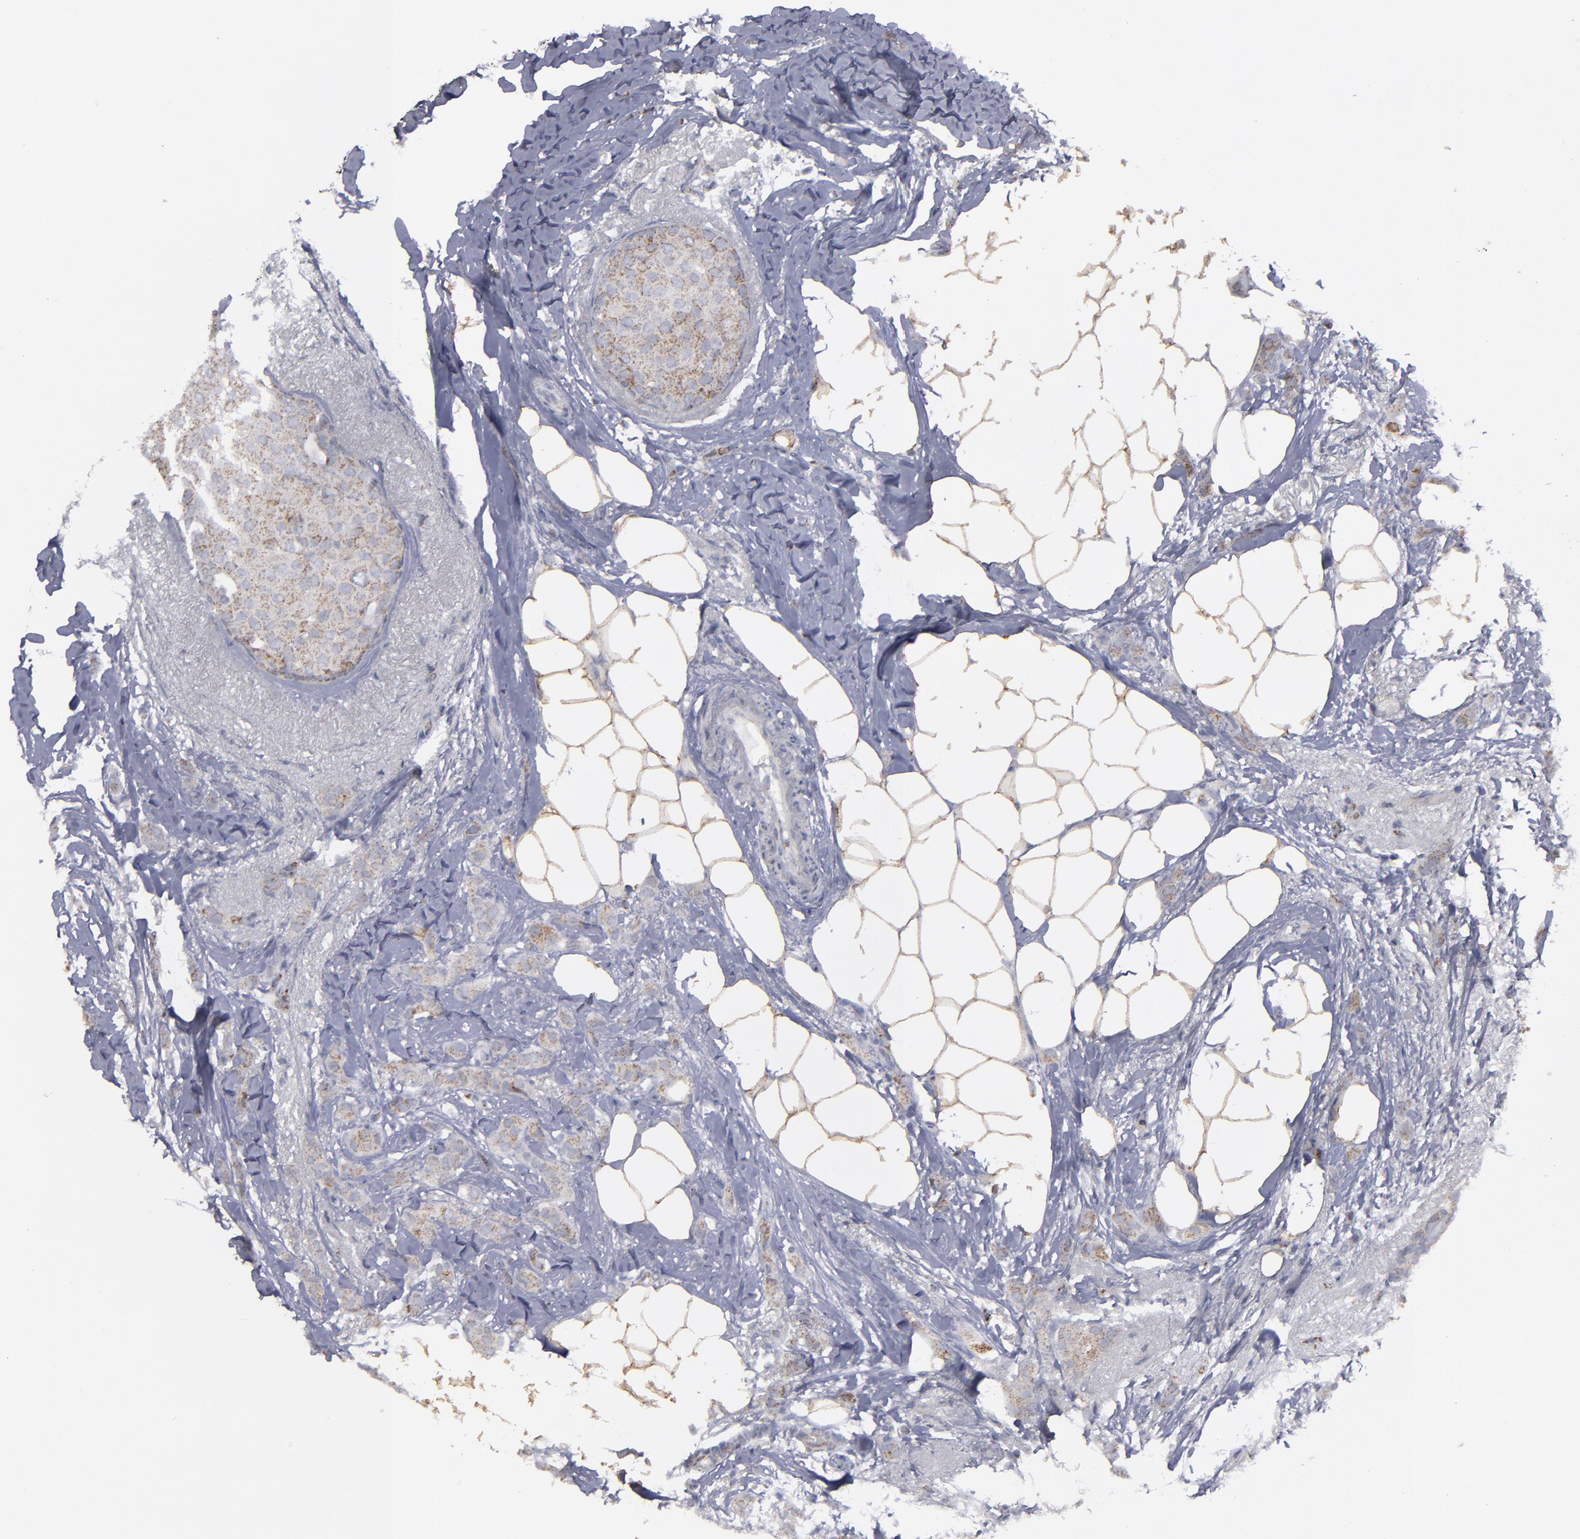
{"staining": {"intensity": "moderate", "quantity": ">75%", "location": "cytoplasmic/membranous"}, "tissue": "breast cancer", "cell_type": "Tumor cells", "image_type": "cancer", "snomed": [{"axis": "morphology", "description": "Lobular carcinoma"}, {"axis": "topography", "description": "Breast"}], "caption": "Lobular carcinoma (breast) tissue exhibits moderate cytoplasmic/membranous expression in about >75% of tumor cells", "gene": "MYOM2", "patient": {"sex": "female", "age": 55}}